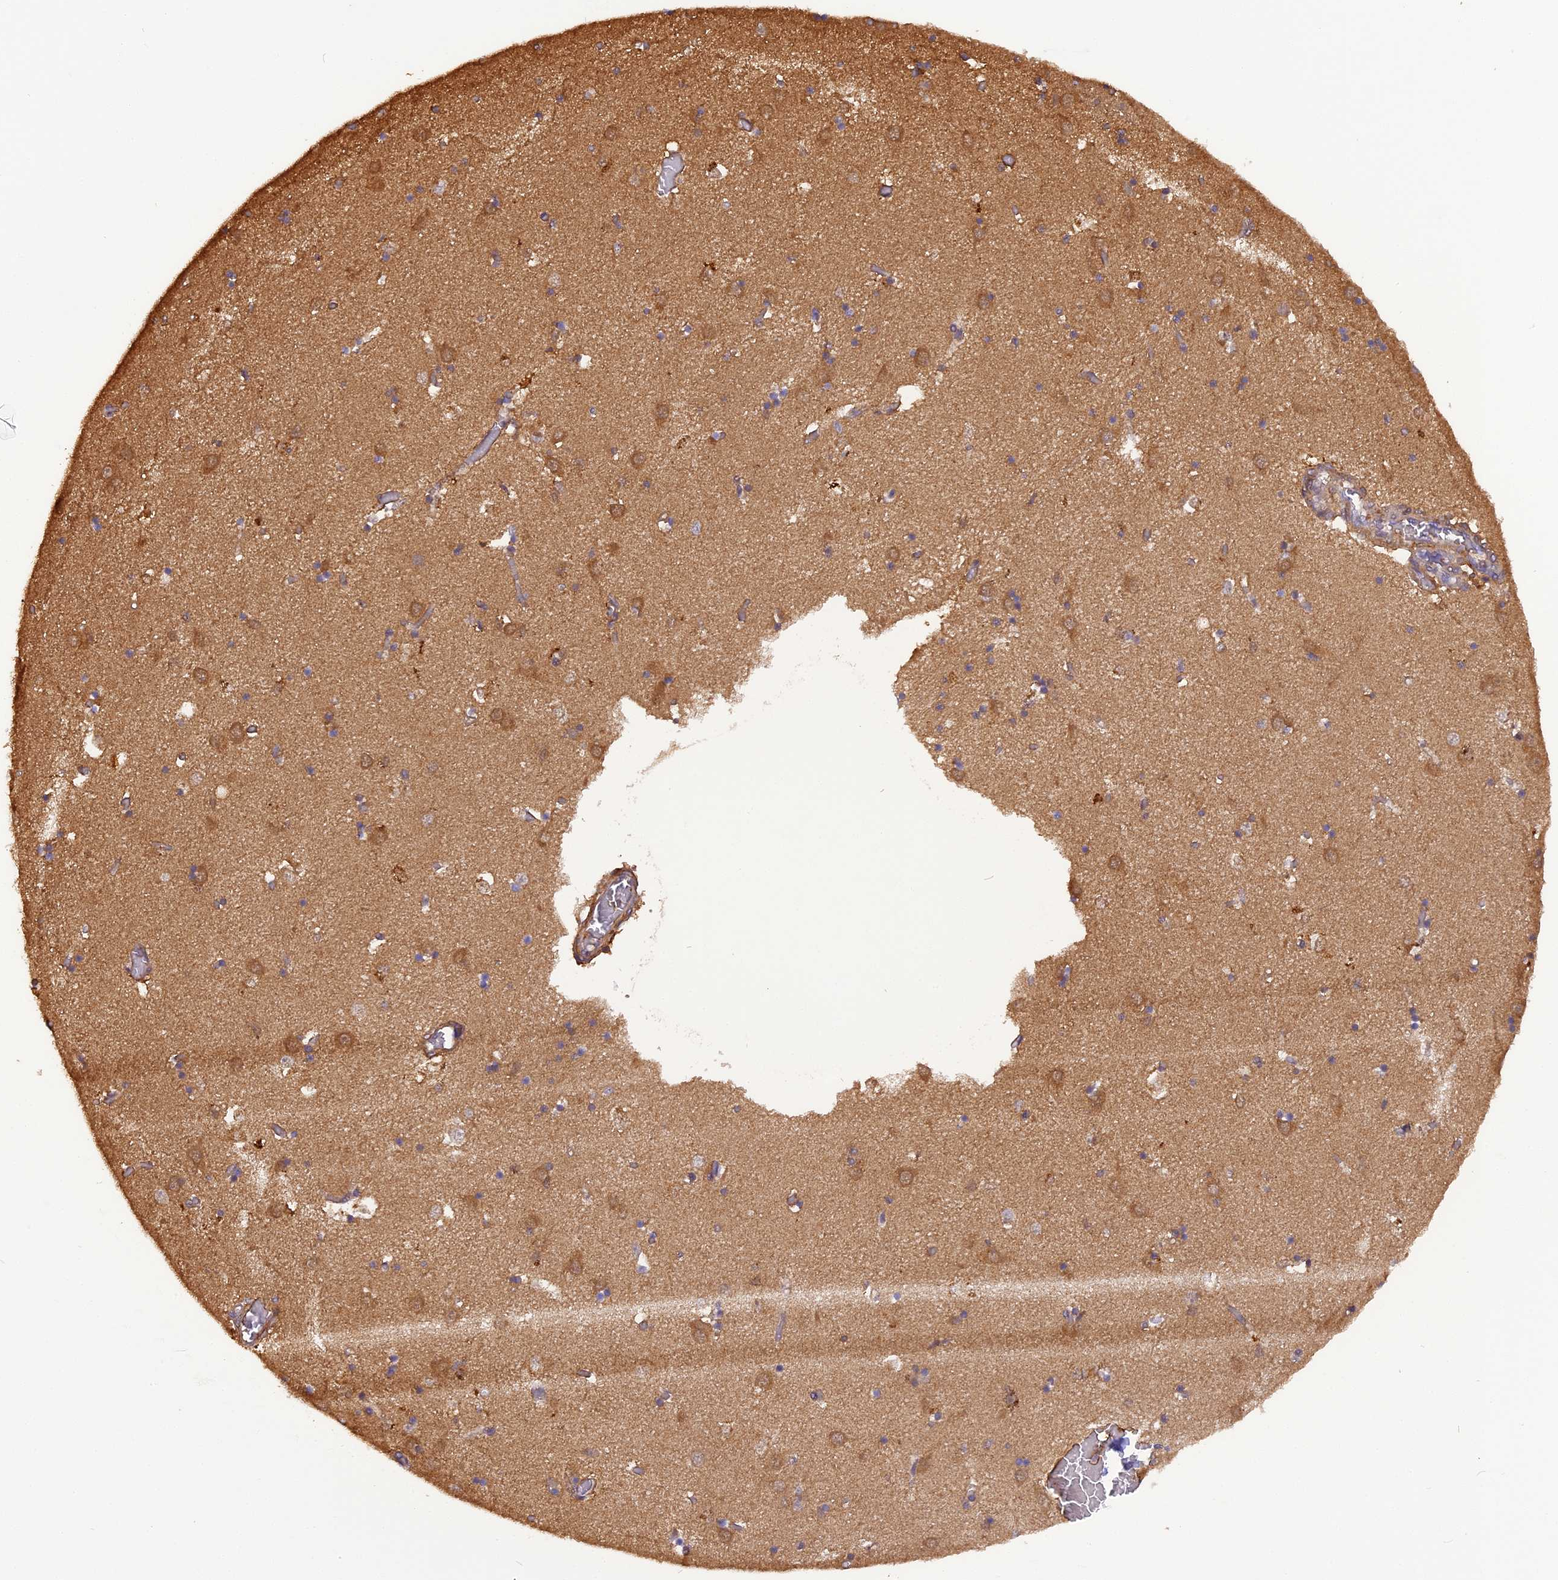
{"staining": {"intensity": "negative", "quantity": "none", "location": "none"}, "tissue": "caudate", "cell_type": "Glial cells", "image_type": "normal", "snomed": [{"axis": "morphology", "description": "Normal tissue, NOS"}, {"axis": "topography", "description": "Lateral ventricle wall"}], "caption": "Caudate stained for a protein using immunohistochemistry (IHC) displays no expression glial cells.", "gene": "STOML1", "patient": {"sex": "male", "age": 70}}